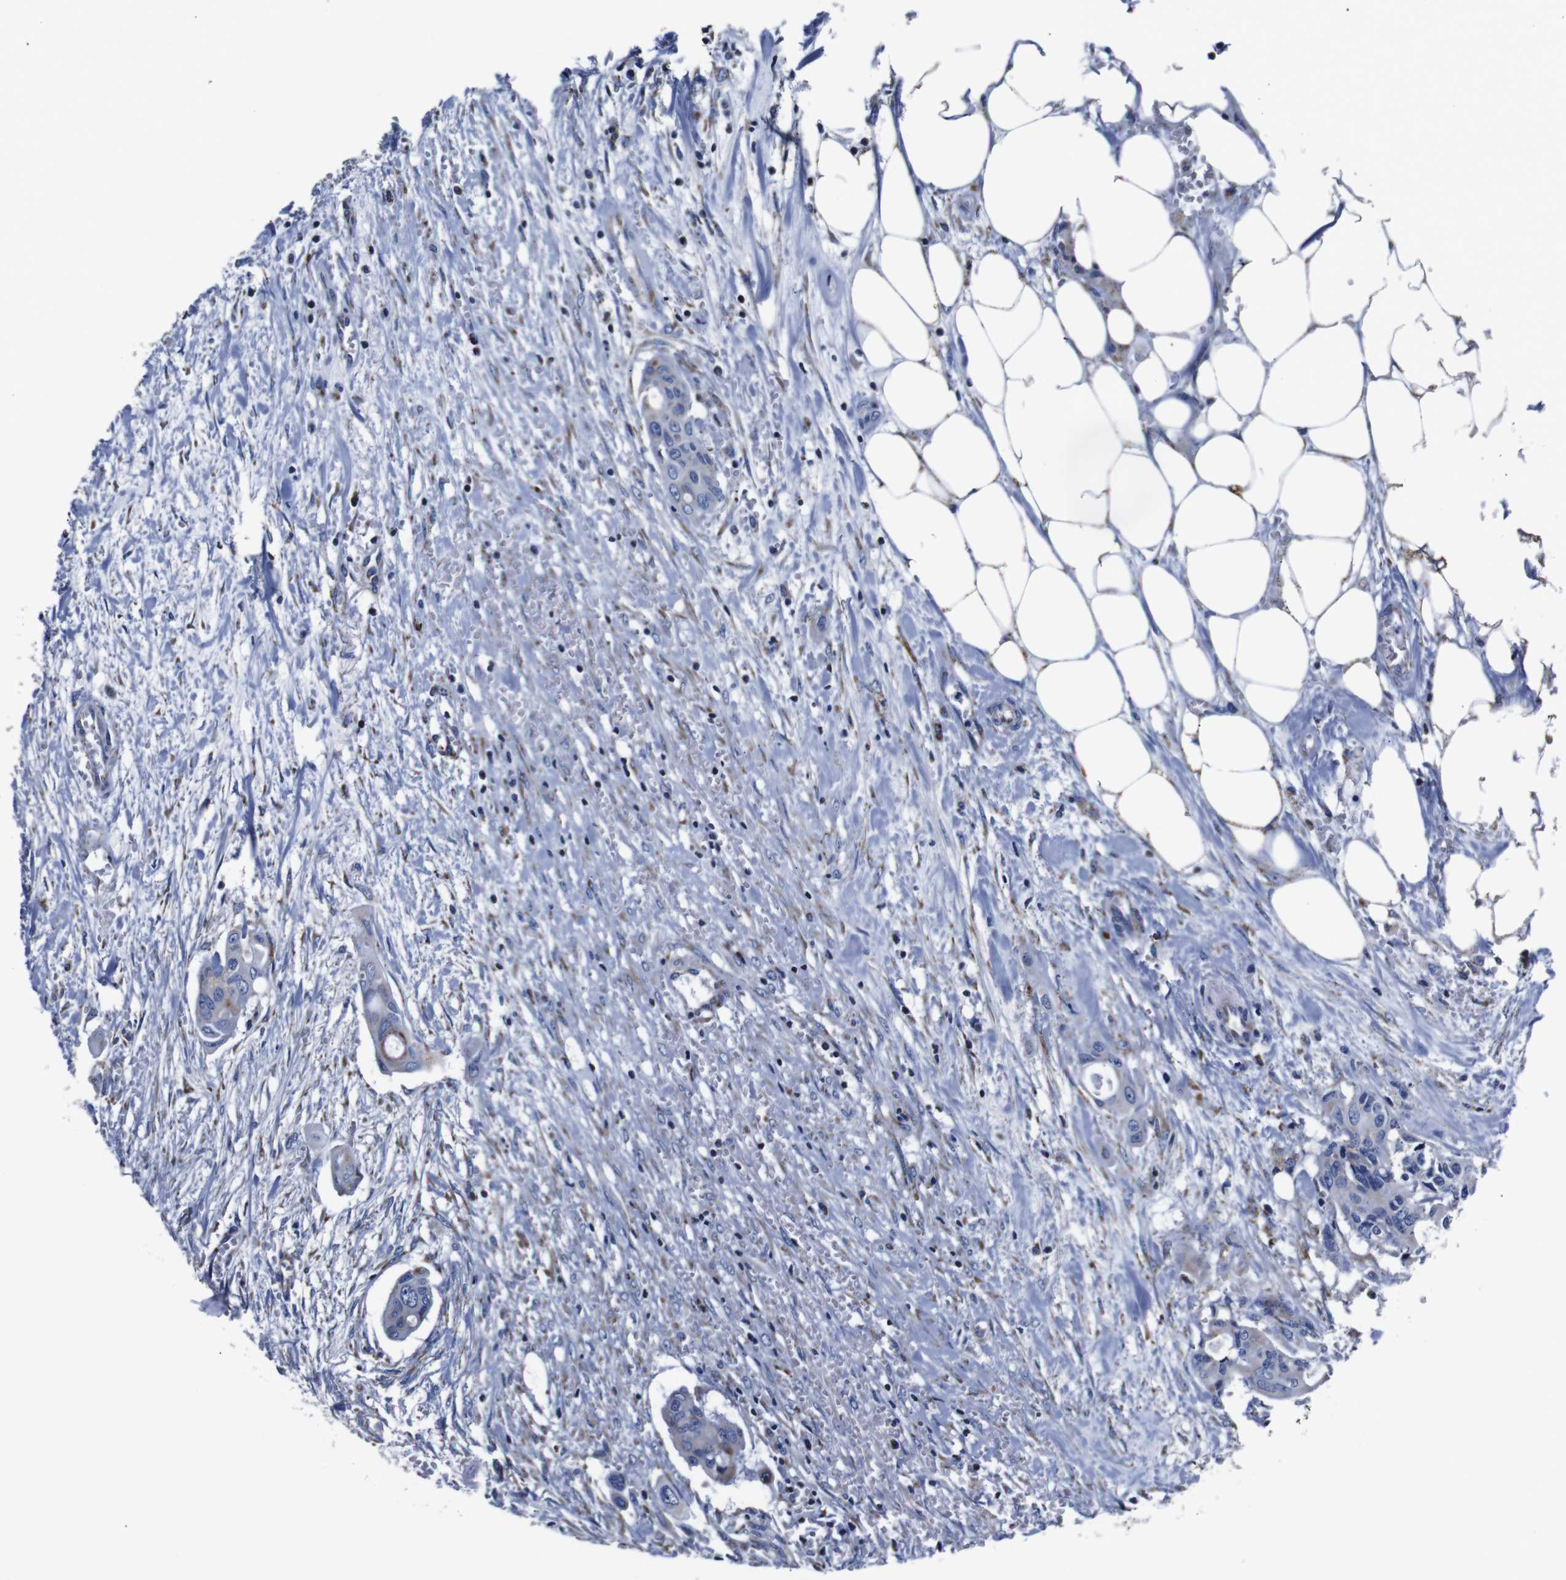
{"staining": {"intensity": "negative", "quantity": "none", "location": "none"}, "tissue": "colorectal cancer", "cell_type": "Tumor cells", "image_type": "cancer", "snomed": [{"axis": "morphology", "description": "Adenocarcinoma, NOS"}, {"axis": "topography", "description": "Colon"}], "caption": "A high-resolution histopathology image shows immunohistochemistry (IHC) staining of colorectal cancer, which displays no significant expression in tumor cells.", "gene": "FKBP9", "patient": {"sex": "female", "age": 57}}